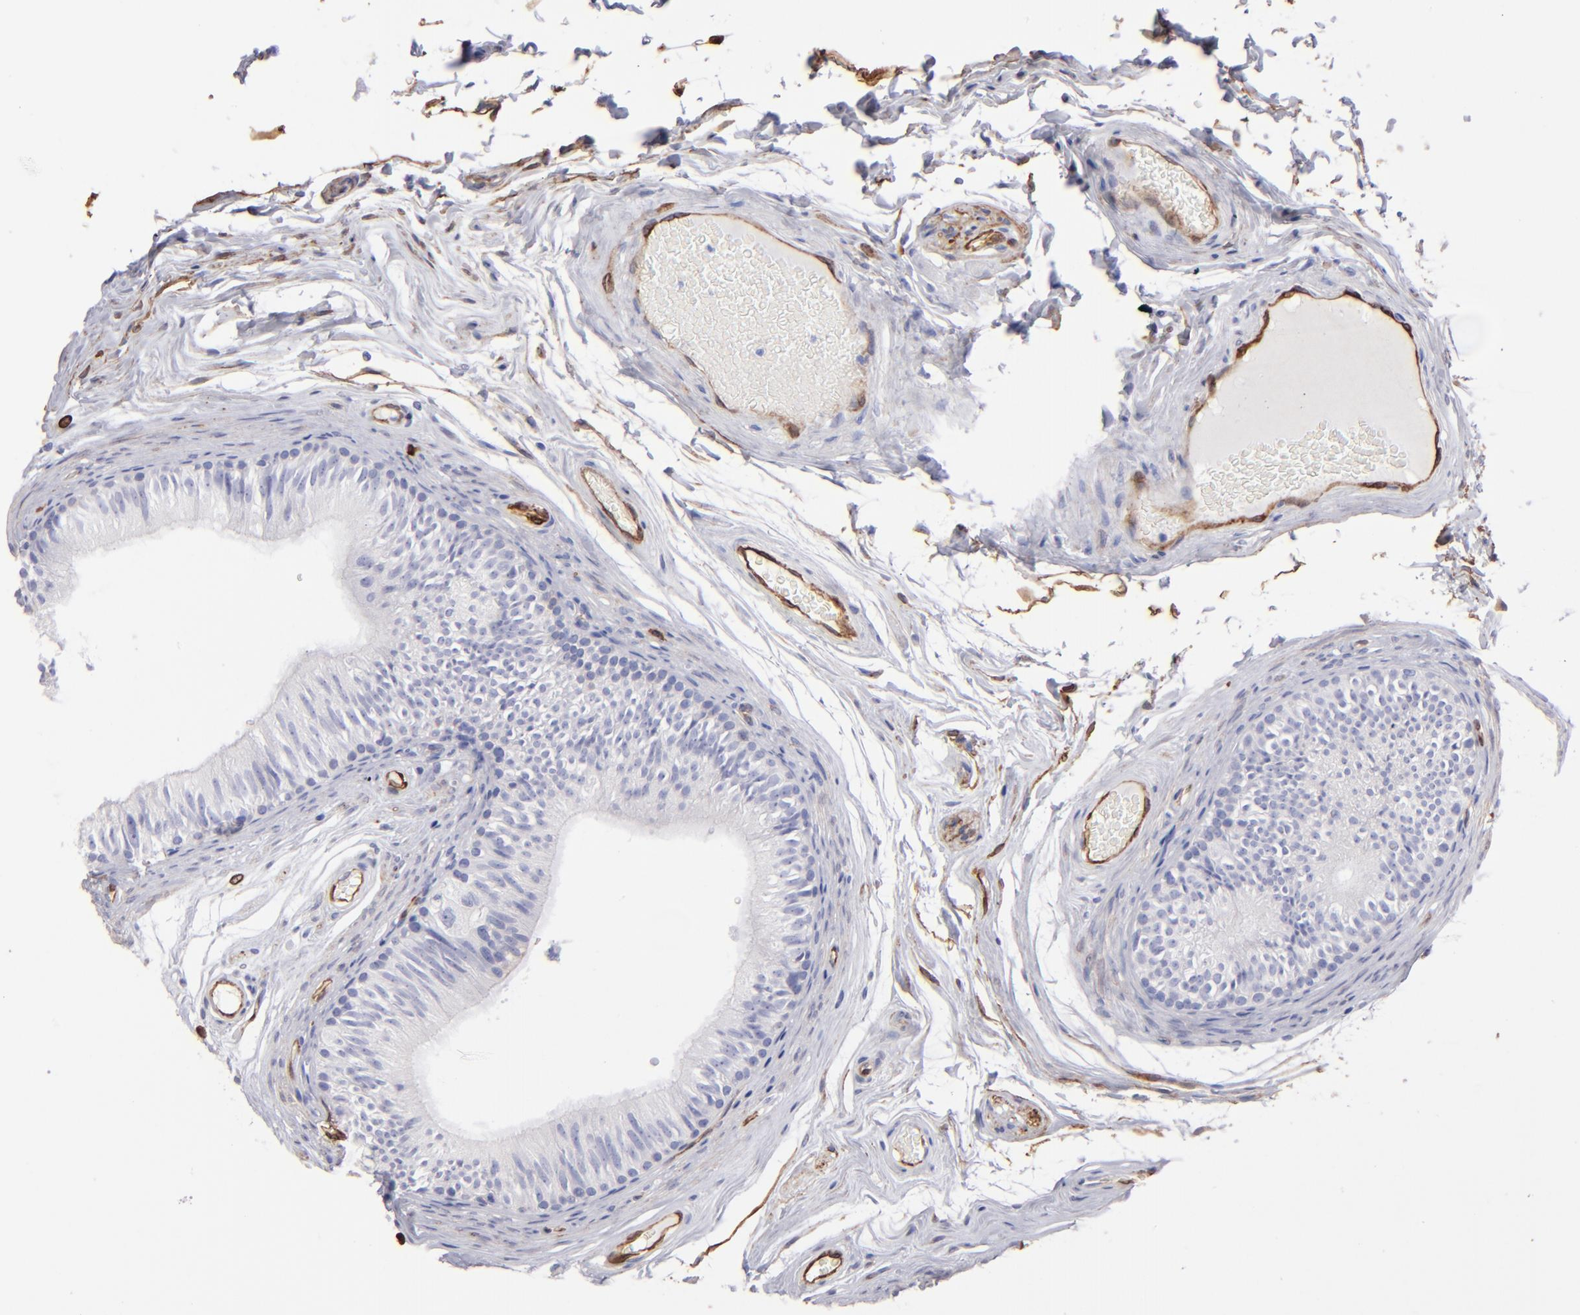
{"staining": {"intensity": "negative", "quantity": "none", "location": "none"}, "tissue": "epididymis", "cell_type": "Glandular cells", "image_type": "normal", "snomed": [{"axis": "morphology", "description": "Normal tissue, NOS"}, {"axis": "topography", "description": "Testis"}, {"axis": "topography", "description": "Epididymis"}], "caption": "Immunohistochemistry image of unremarkable epididymis: epididymis stained with DAB displays no significant protein expression in glandular cells. (DAB immunohistochemistry (IHC) visualized using brightfield microscopy, high magnification).", "gene": "AHNAK2", "patient": {"sex": "male", "age": 36}}